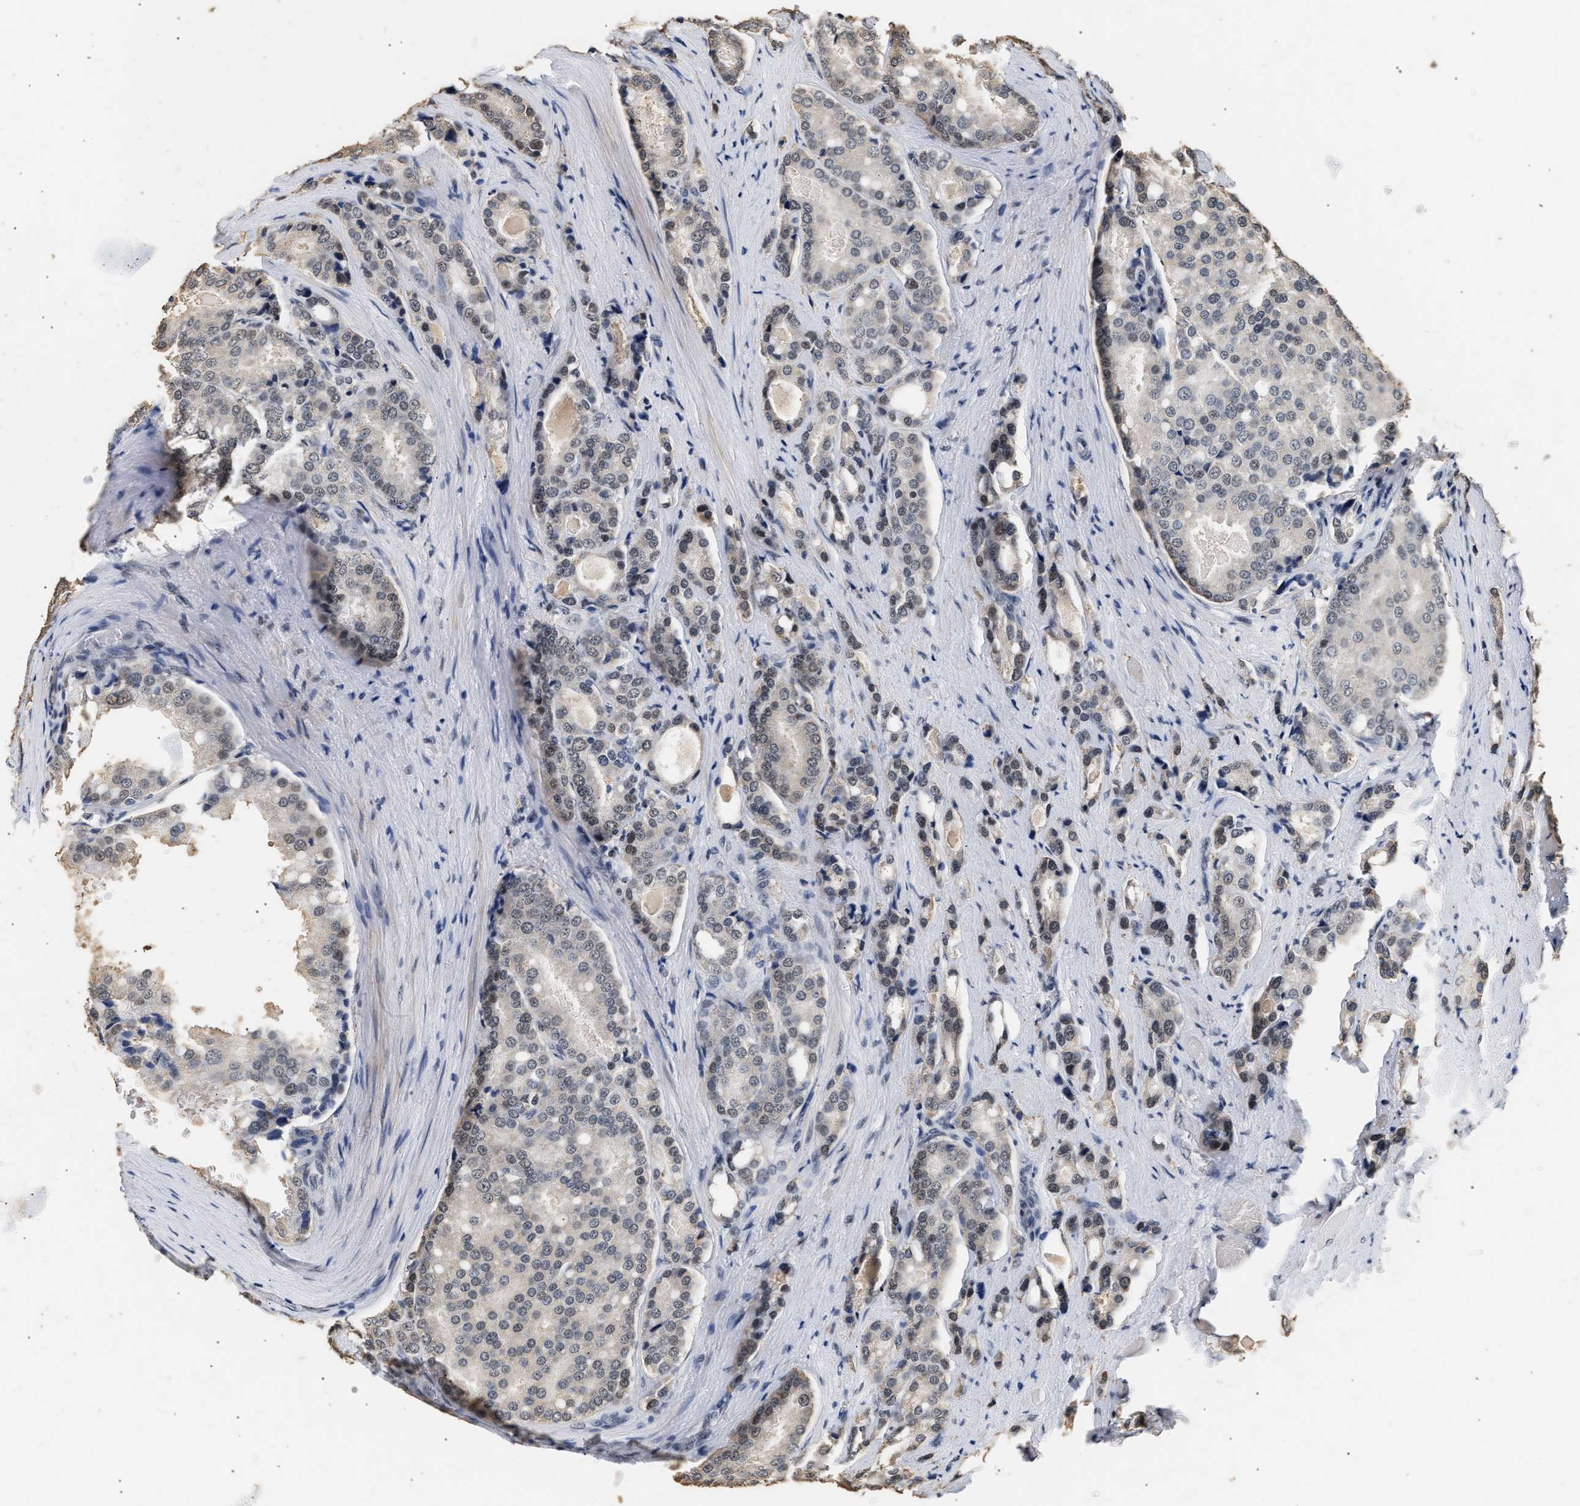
{"staining": {"intensity": "negative", "quantity": "none", "location": "none"}, "tissue": "prostate cancer", "cell_type": "Tumor cells", "image_type": "cancer", "snomed": [{"axis": "morphology", "description": "Adenocarcinoma, High grade"}, {"axis": "topography", "description": "Prostate"}], "caption": "Tumor cells are negative for protein expression in human high-grade adenocarcinoma (prostate).", "gene": "THOC1", "patient": {"sex": "male", "age": 50}}